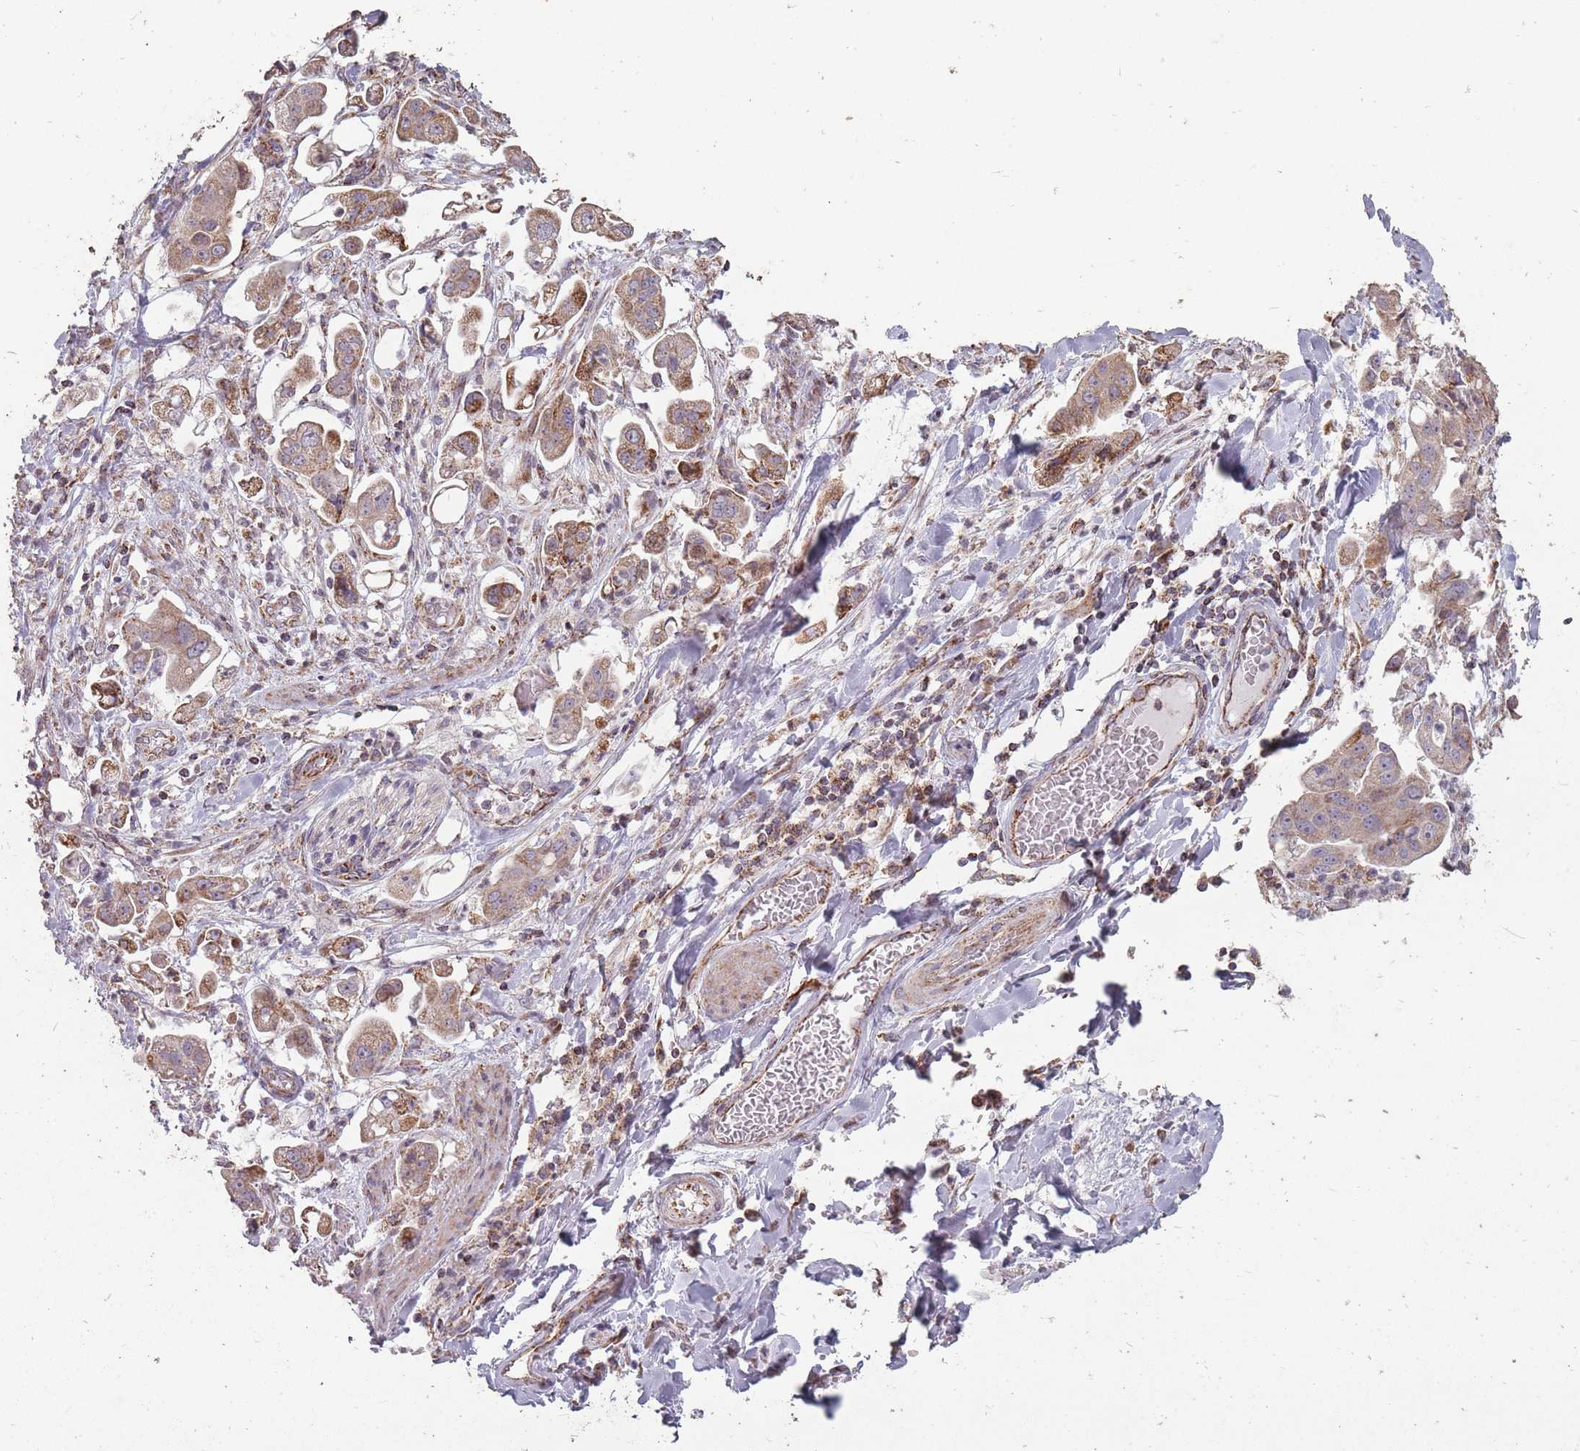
{"staining": {"intensity": "weak", "quantity": ">75%", "location": "cytoplasmic/membranous"}, "tissue": "stomach cancer", "cell_type": "Tumor cells", "image_type": "cancer", "snomed": [{"axis": "morphology", "description": "Adenocarcinoma, NOS"}, {"axis": "topography", "description": "Stomach"}], "caption": "Immunohistochemical staining of stomach adenocarcinoma demonstrates weak cytoplasmic/membranous protein expression in about >75% of tumor cells. (DAB (3,3'-diaminobenzidine) IHC, brown staining for protein, blue staining for nuclei).", "gene": "CNOT8", "patient": {"sex": "male", "age": 62}}